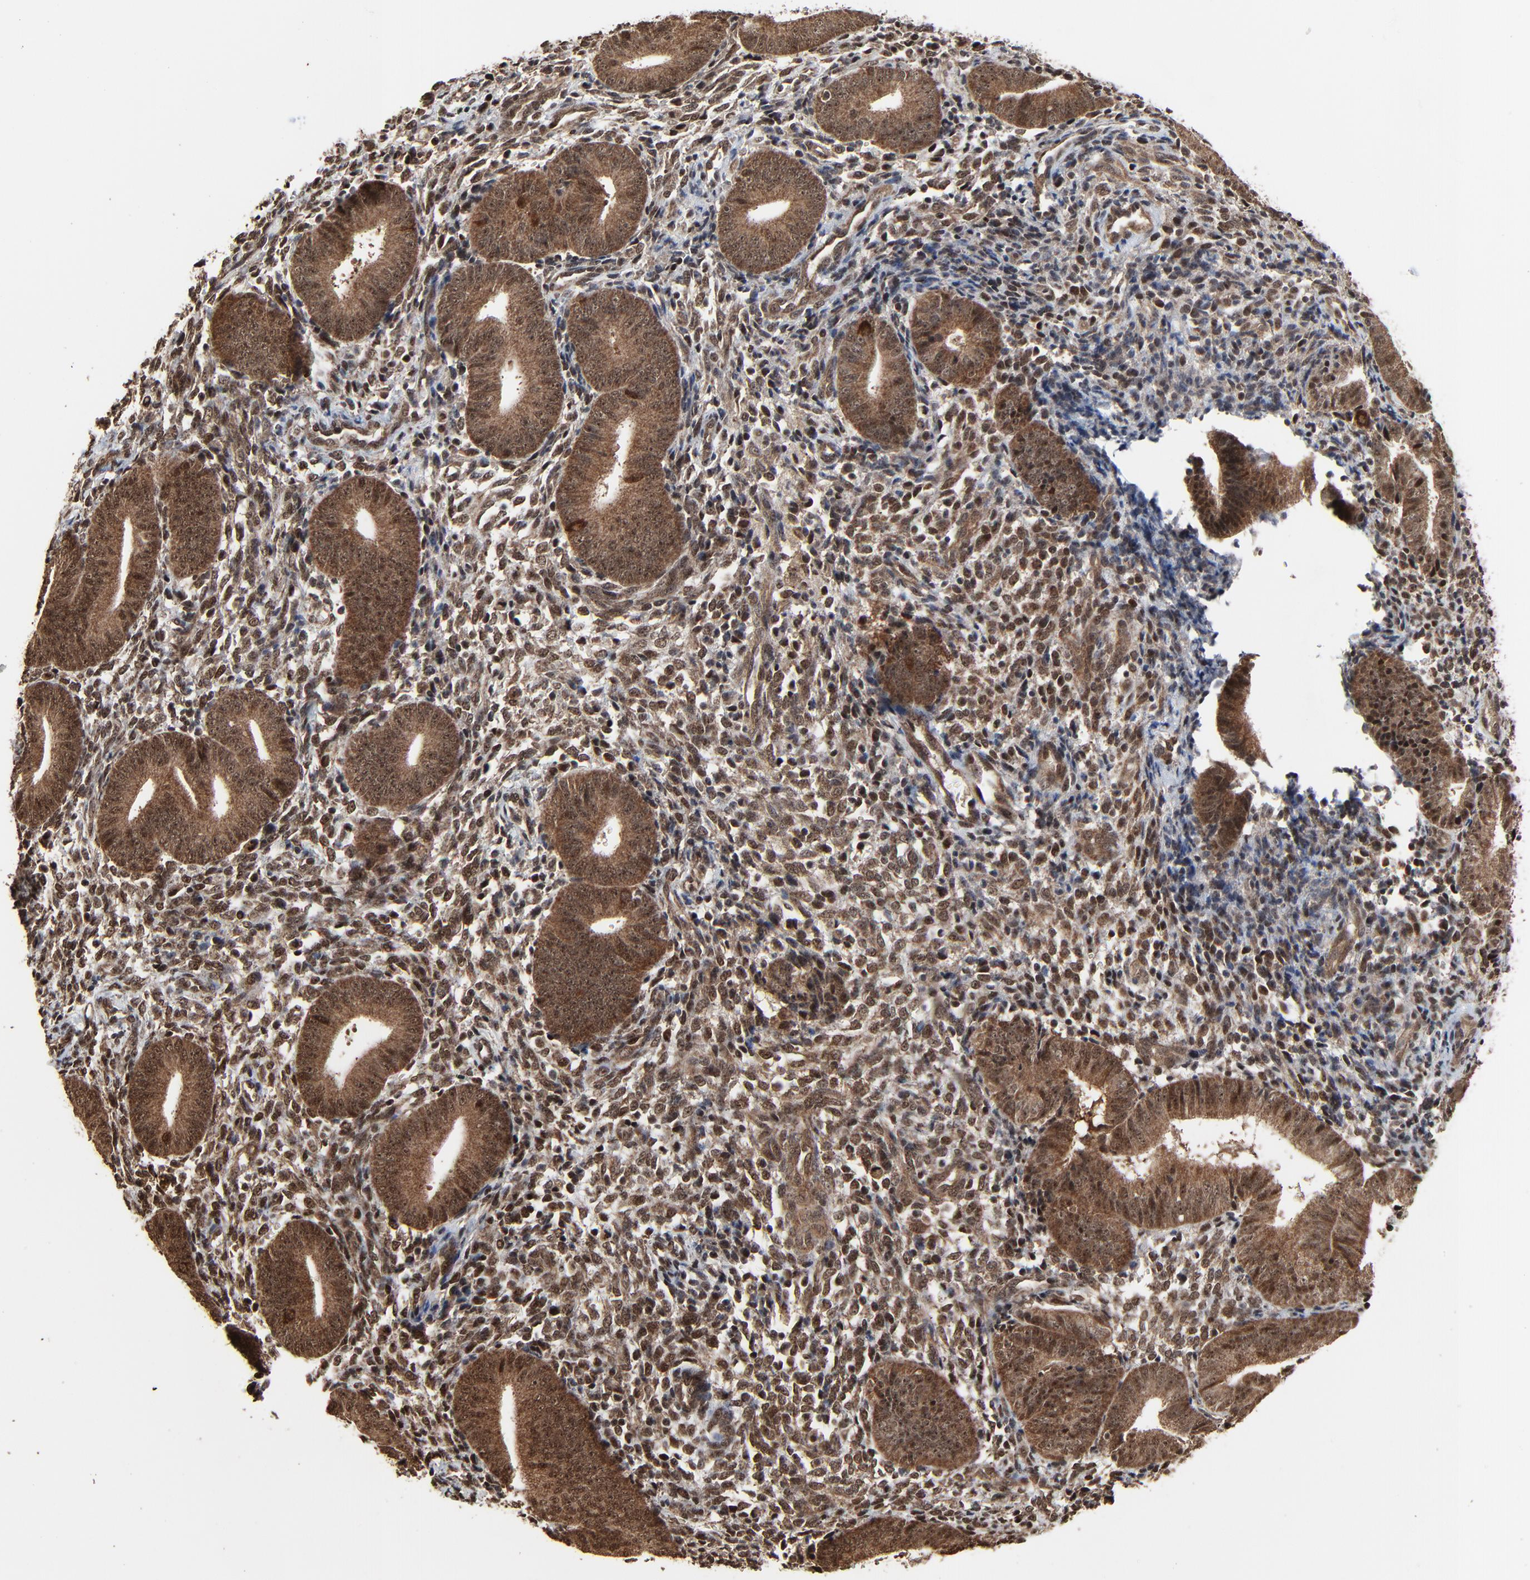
{"staining": {"intensity": "moderate", "quantity": "25%-75%", "location": "nuclear"}, "tissue": "endometrium", "cell_type": "Cells in endometrial stroma", "image_type": "normal", "snomed": [{"axis": "morphology", "description": "Normal tissue, NOS"}, {"axis": "topography", "description": "Uterus"}, {"axis": "topography", "description": "Endometrium"}], "caption": "This micrograph shows immunohistochemistry (IHC) staining of benign endometrium, with medium moderate nuclear staining in approximately 25%-75% of cells in endometrial stroma.", "gene": "RHOJ", "patient": {"sex": "female", "age": 33}}